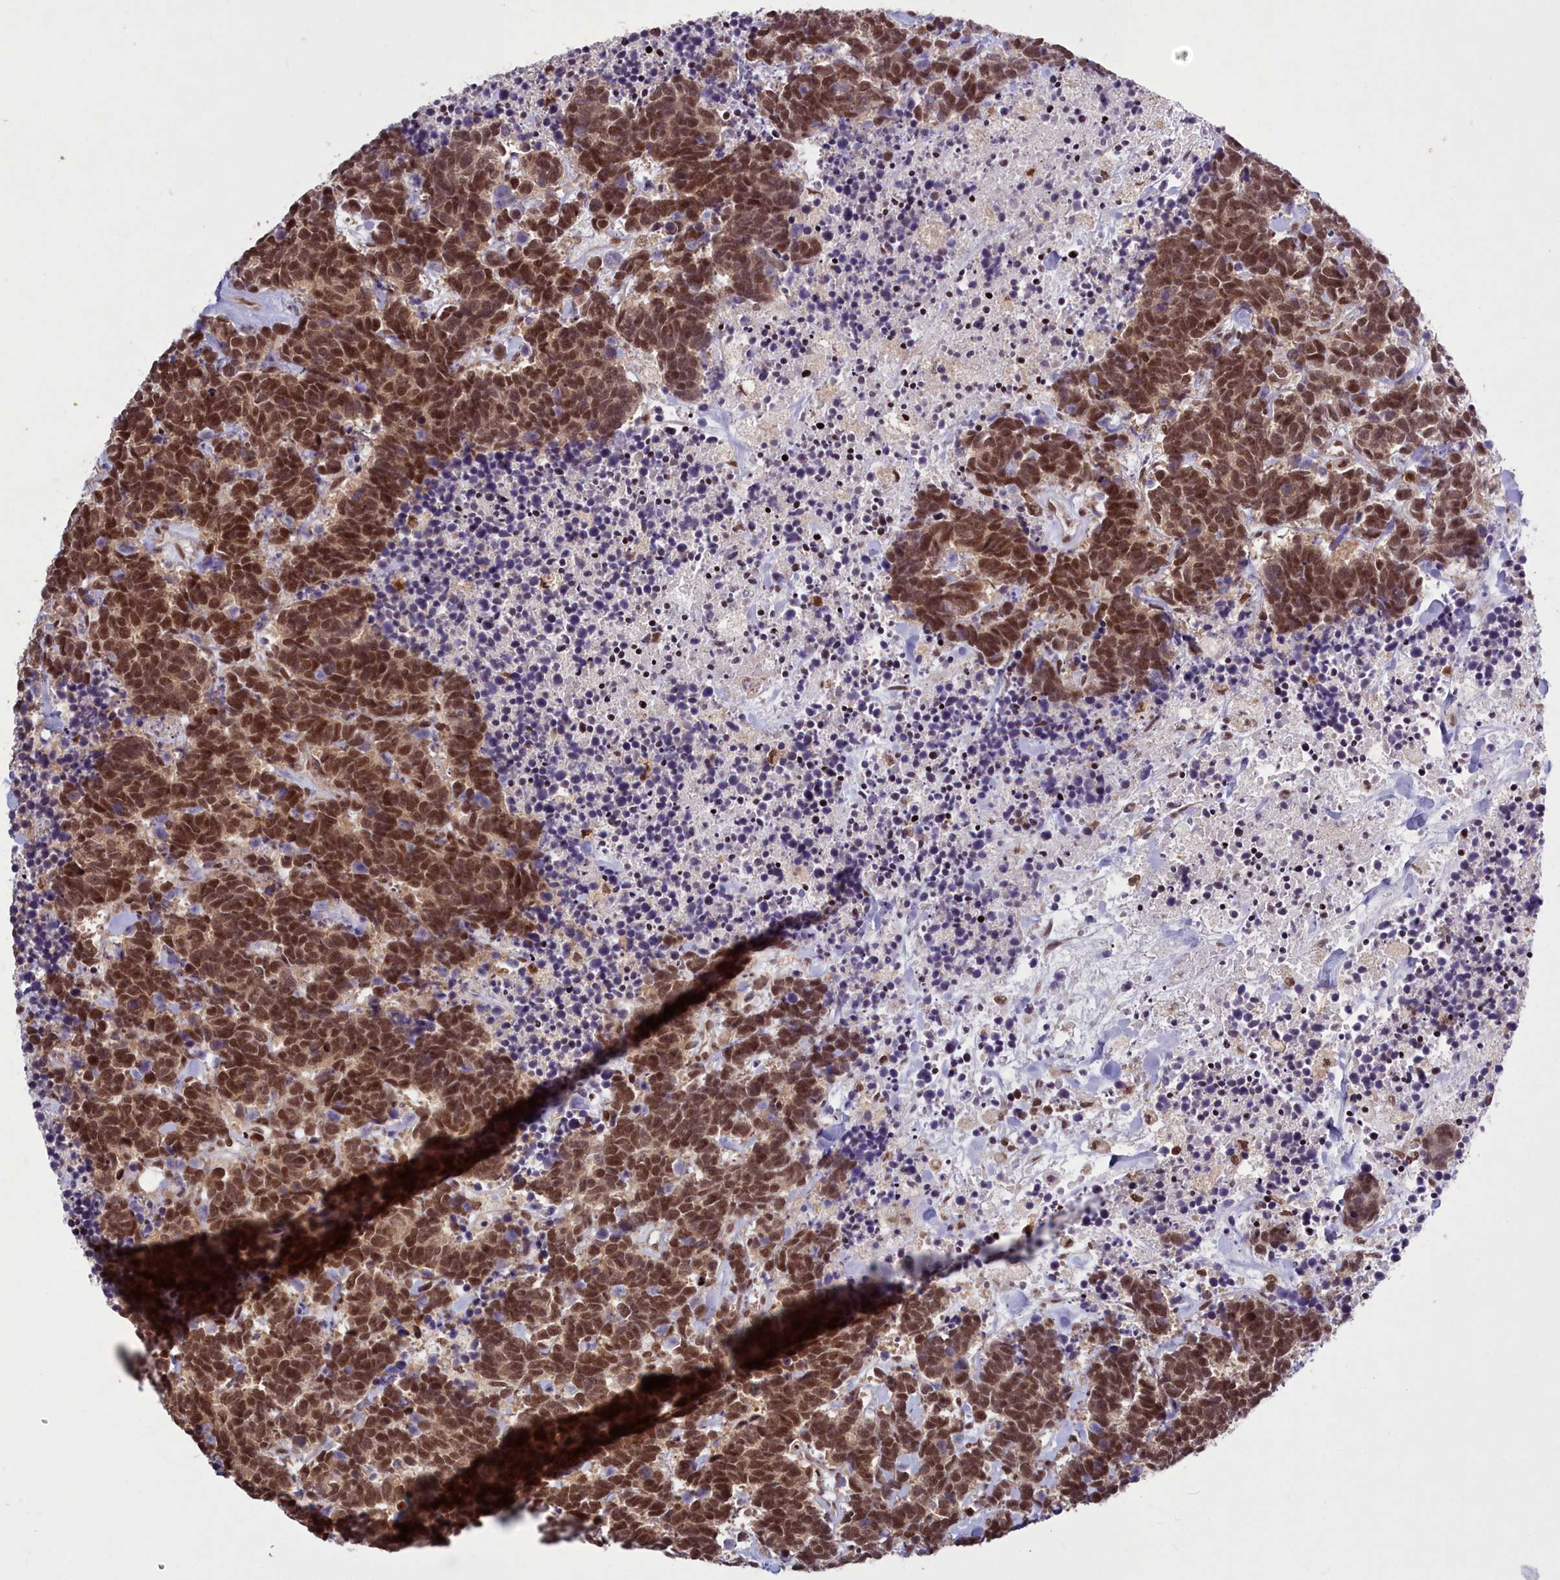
{"staining": {"intensity": "moderate", "quantity": ">75%", "location": "nuclear"}, "tissue": "carcinoid", "cell_type": "Tumor cells", "image_type": "cancer", "snomed": [{"axis": "morphology", "description": "Carcinoma, NOS"}, {"axis": "morphology", "description": "Carcinoid, malignant, NOS"}, {"axis": "topography", "description": "Prostate"}], "caption": "Immunohistochemical staining of human carcinoid (malignant) demonstrates moderate nuclear protein expression in about >75% of tumor cells.", "gene": "GMEB1", "patient": {"sex": "male", "age": 57}}